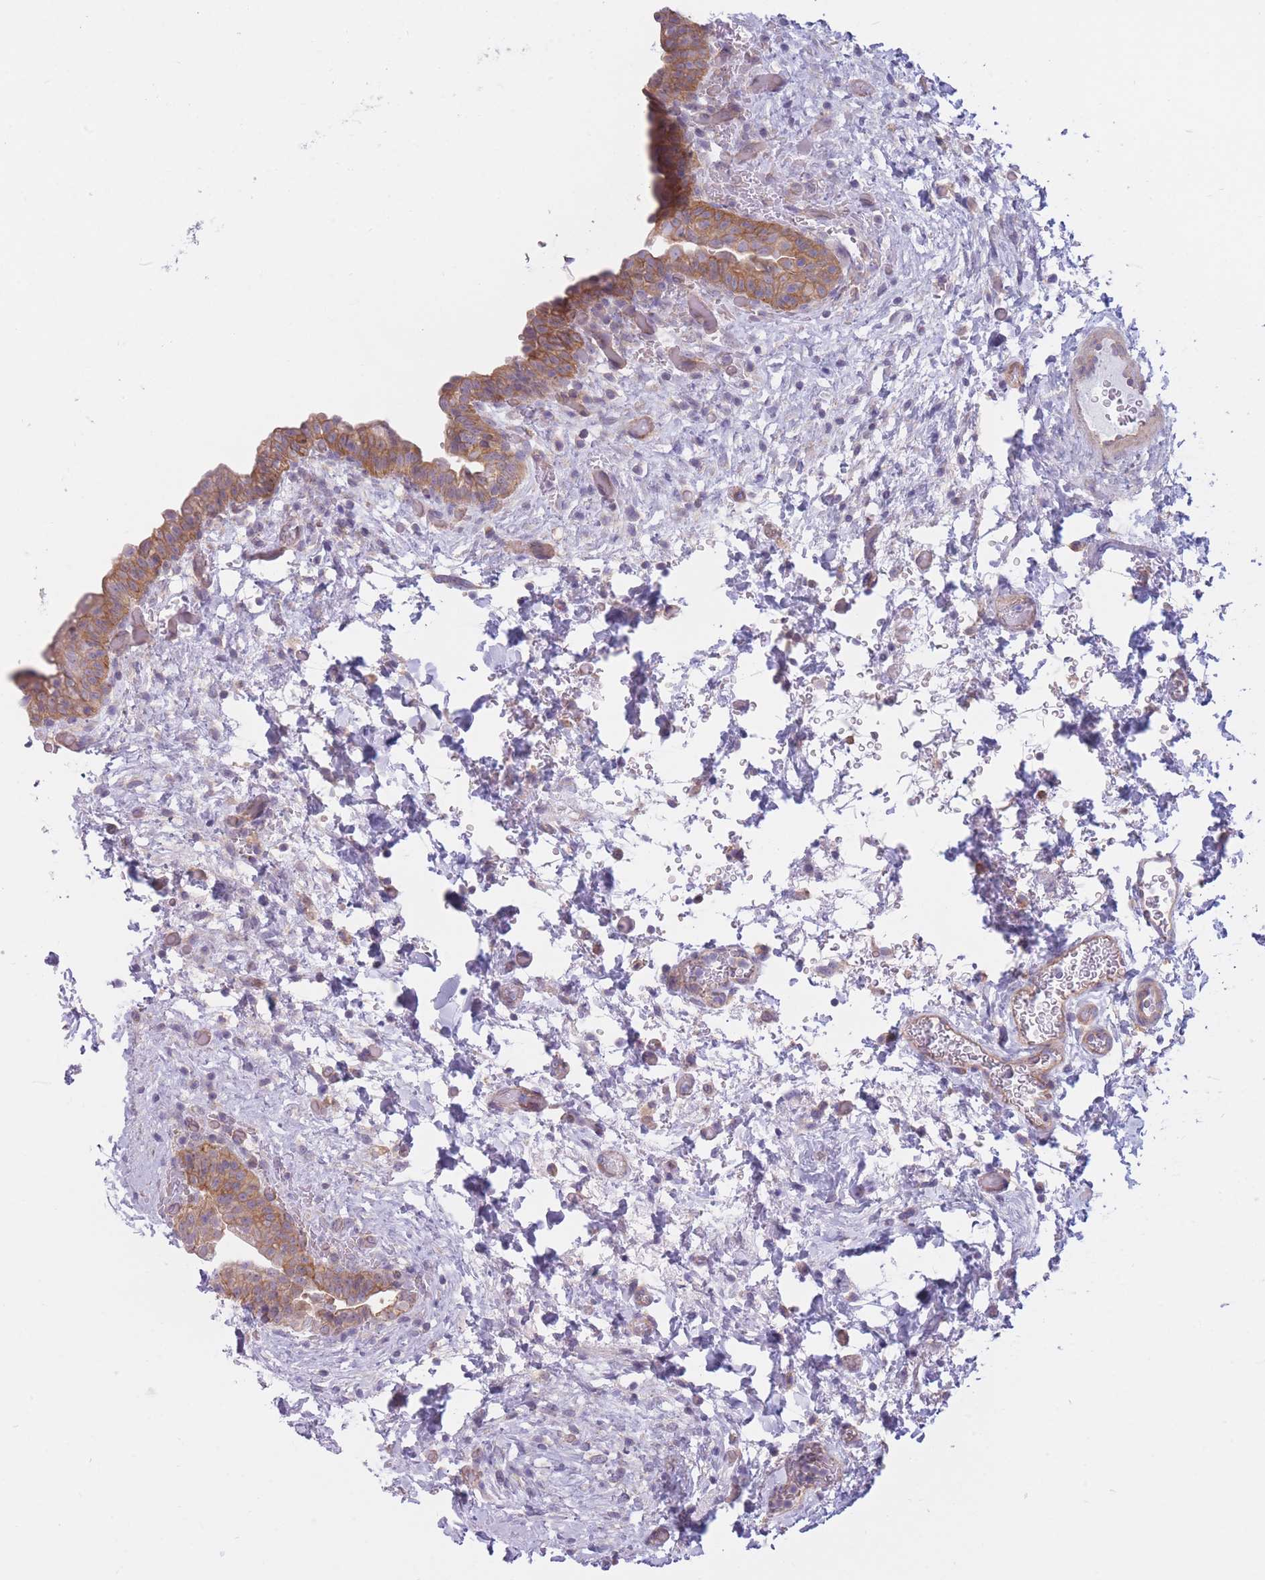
{"staining": {"intensity": "moderate", "quantity": ">75%", "location": "cytoplasmic/membranous"}, "tissue": "urinary bladder", "cell_type": "Urothelial cells", "image_type": "normal", "snomed": [{"axis": "morphology", "description": "Normal tissue, NOS"}, {"axis": "topography", "description": "Urinary bladder"}], "caption": "A micrograph showing moderate cytoplasmic/membranous staining in about >75% of urothelial cells in benign urinary bladder, as visualized by brown immunohistochemical staining.", "gene": "SERPINB3", "patient": {"sex": "male", "age": 69}}